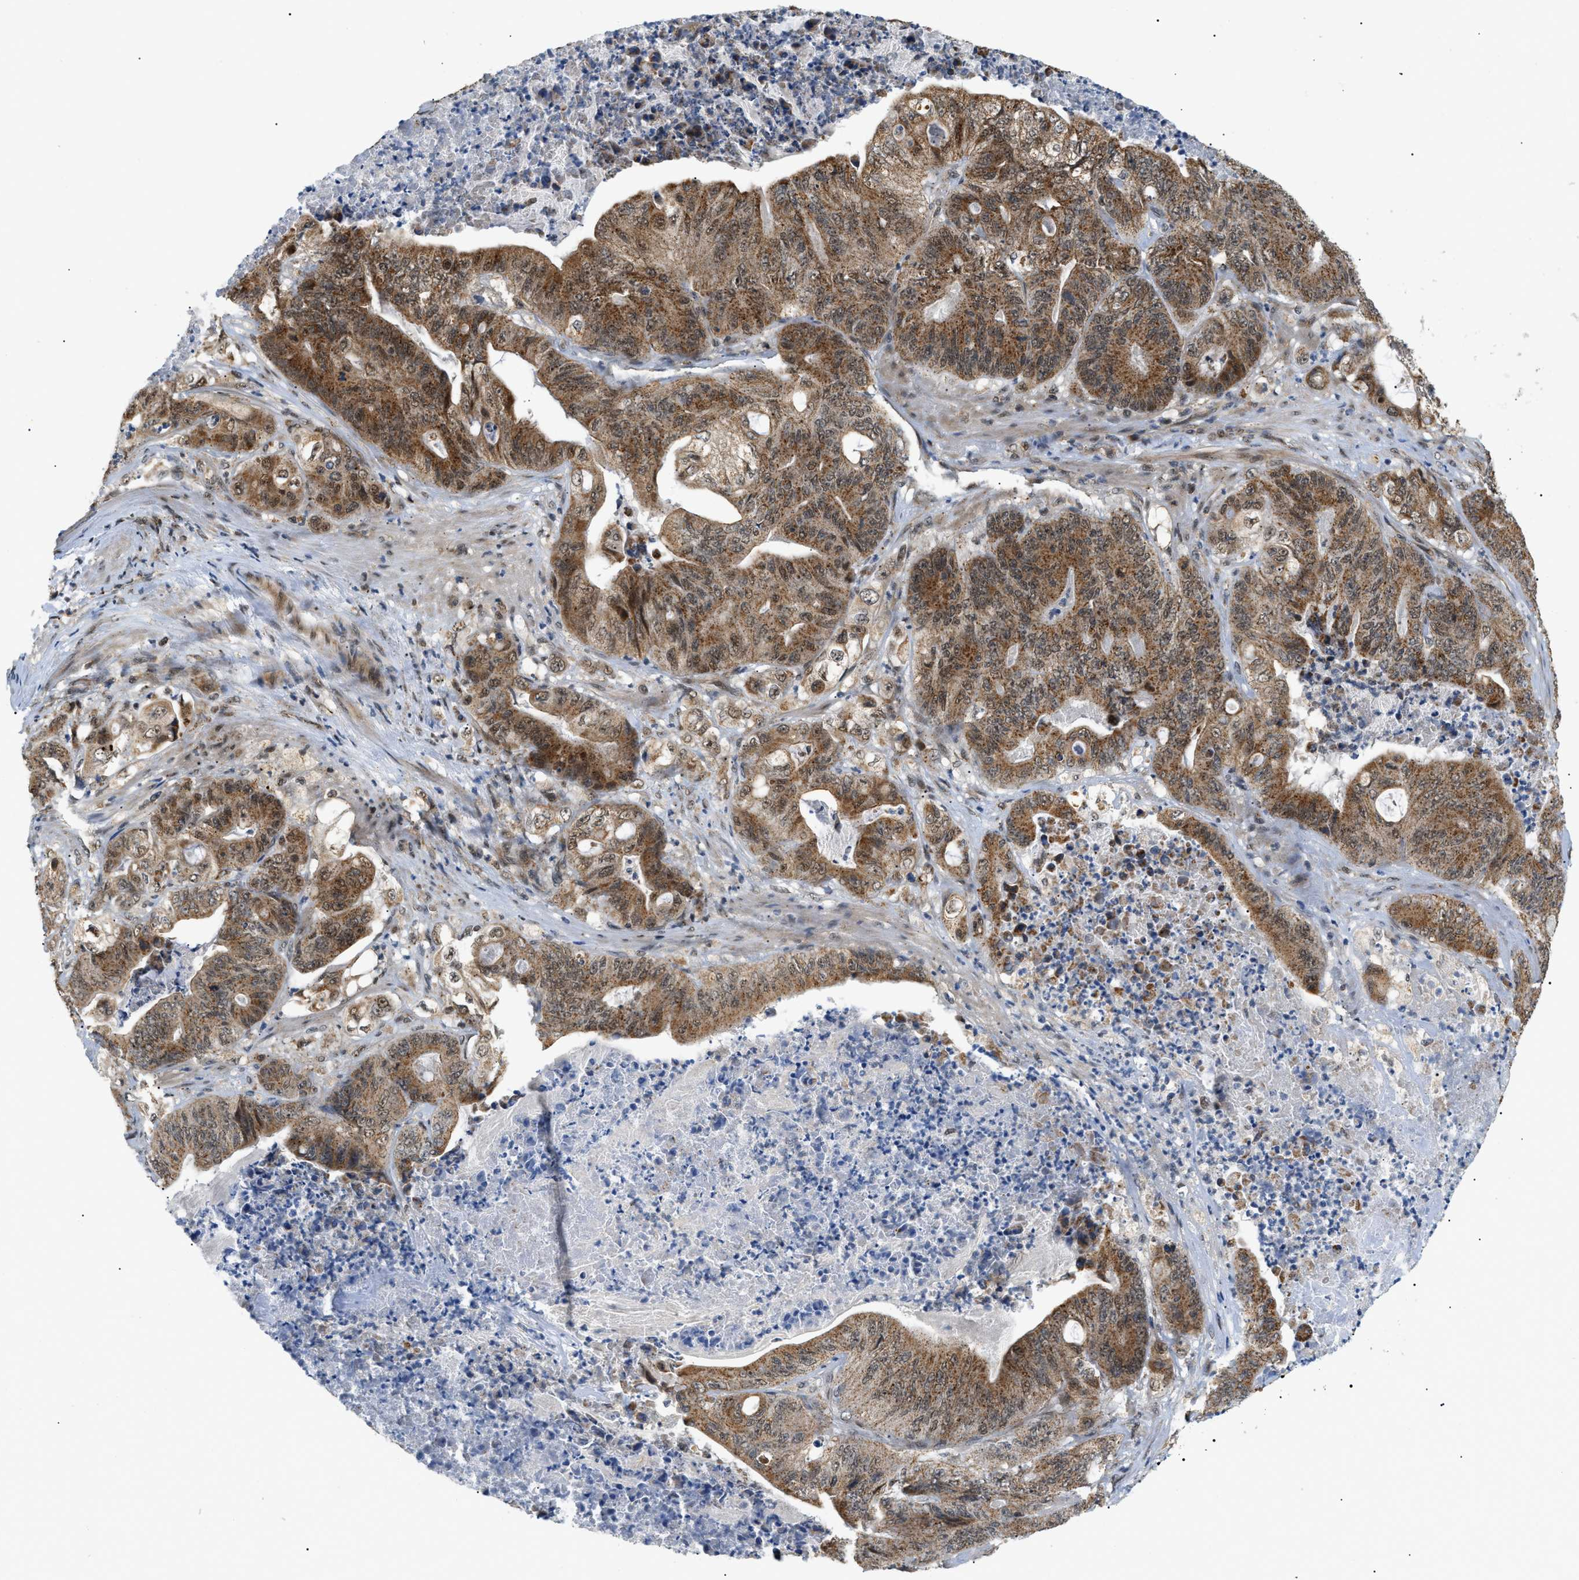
{"staining": {"intensity": "moderate", "quantity": ">75%", "location": "cytoplasmic/membranous"}, "tissue": "stomach cancer", "cell_type": "Tumor cells", "image_type": "cancer", "snomed": [{"axis": "morphology", "description": "Adenocarcinoma, NOS"}, {"axis": "topography", "description": "Stomach"}], "caption": "Approximately >75% of tumor cells in human stomach cancer (adenocarcinoma) show moderate cytoplasmic/membranous protein positivity as visualized by brown immunohistochemical staining.", "gene": "ZBTB11", "patient": {"sex": "female", "age": 73}}